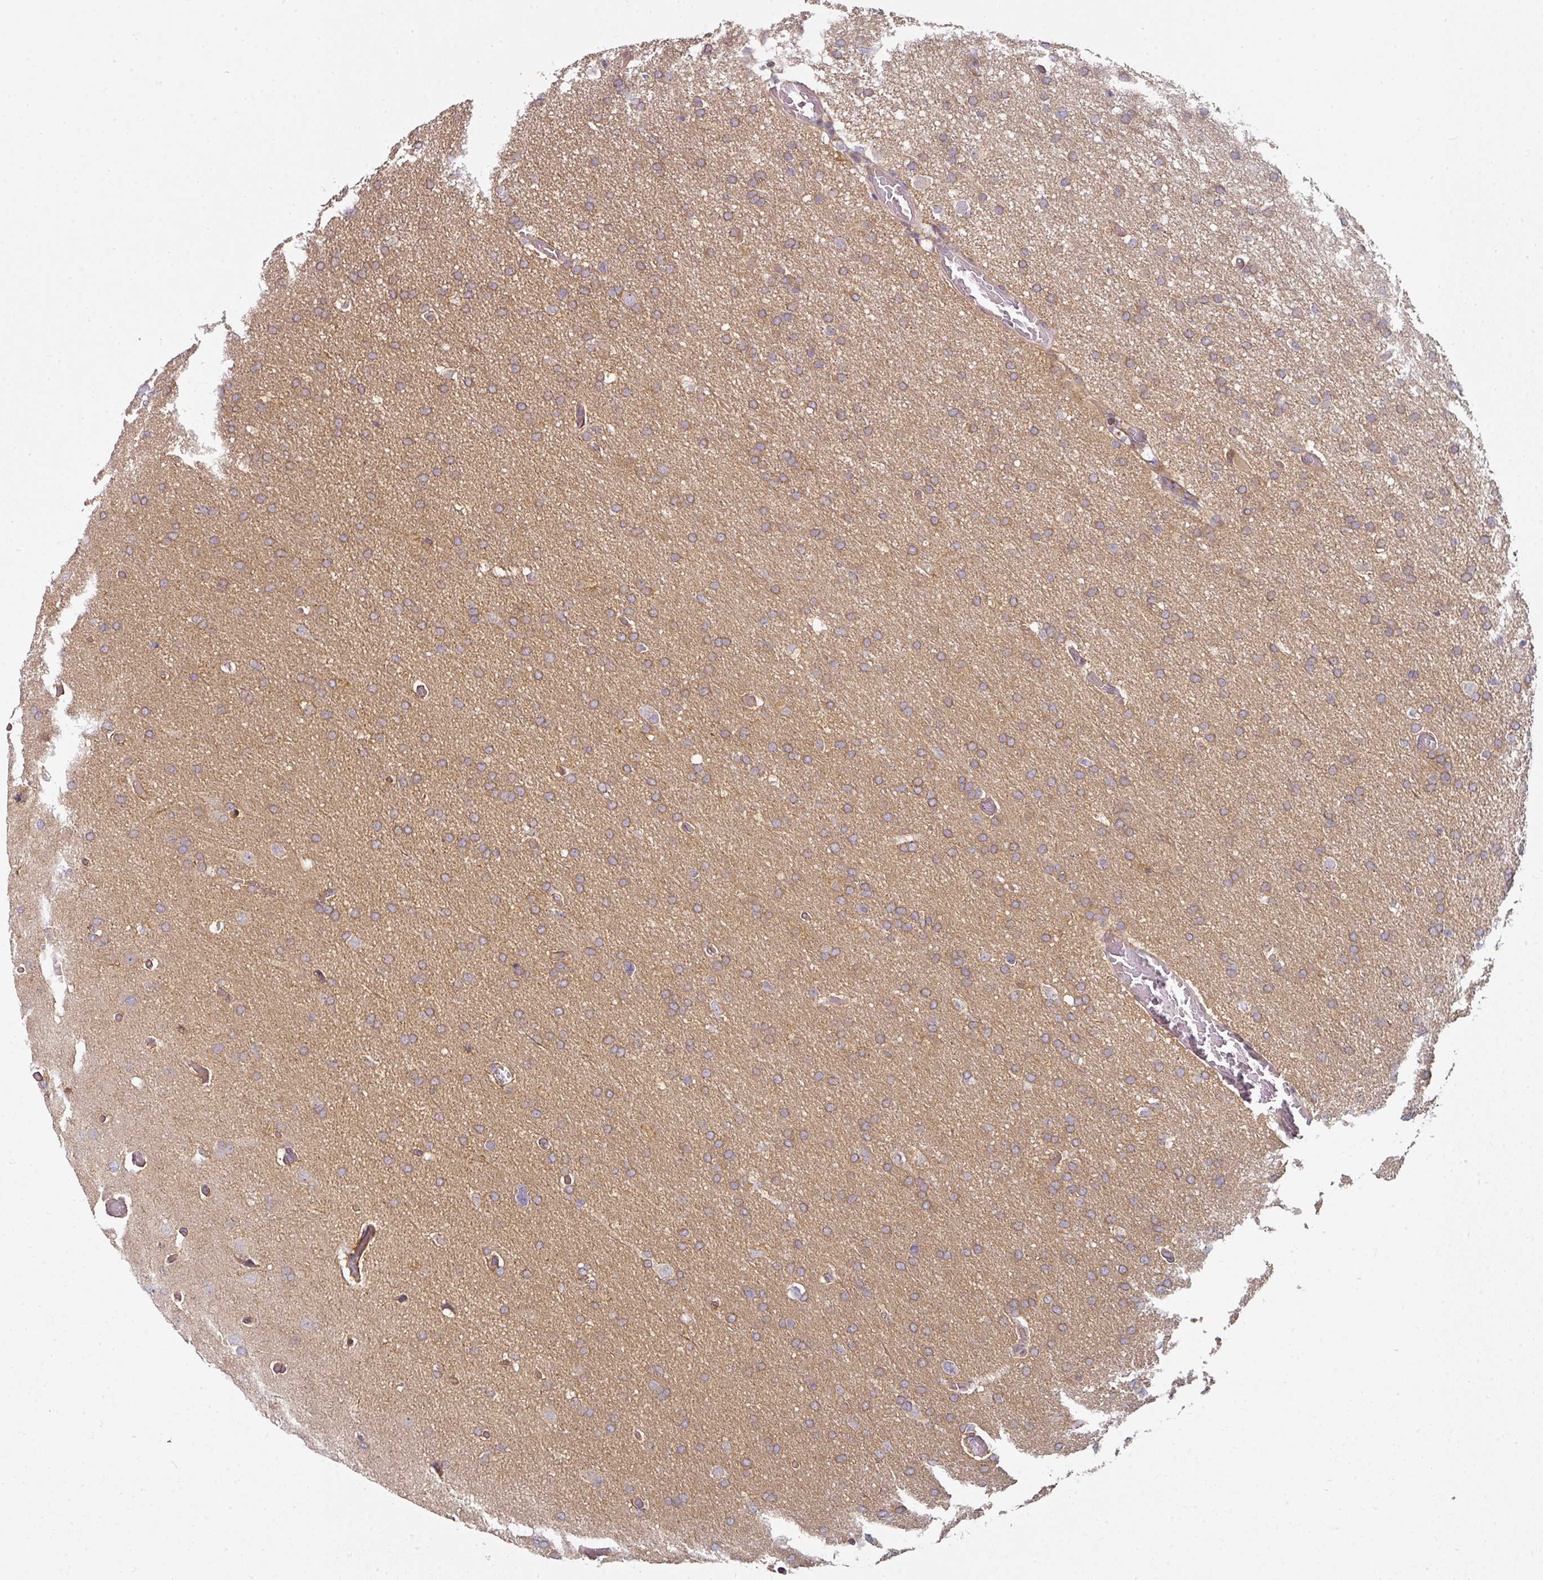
{"staining": {"intensity": "weak", "quantity": ">75%", "location": "cytoplasmic/membranous"}, "tissue": "glioma", "cell_type": "Tumor cells", "image_type": "cancer", "snomed": [{"axis": "morphology", "description": "Glioma, malignant, High grade"}, {"axis": "topography", "description": "Cerebral cortex"}], "caption": "About >75% of tumor cells in human glioma display weak cytoplasmic/membranous protein staining as visualized by brown immunohistochemical staining.", "gene": "MAP2K2", "patient": {"sex": "female", "age": 36}}